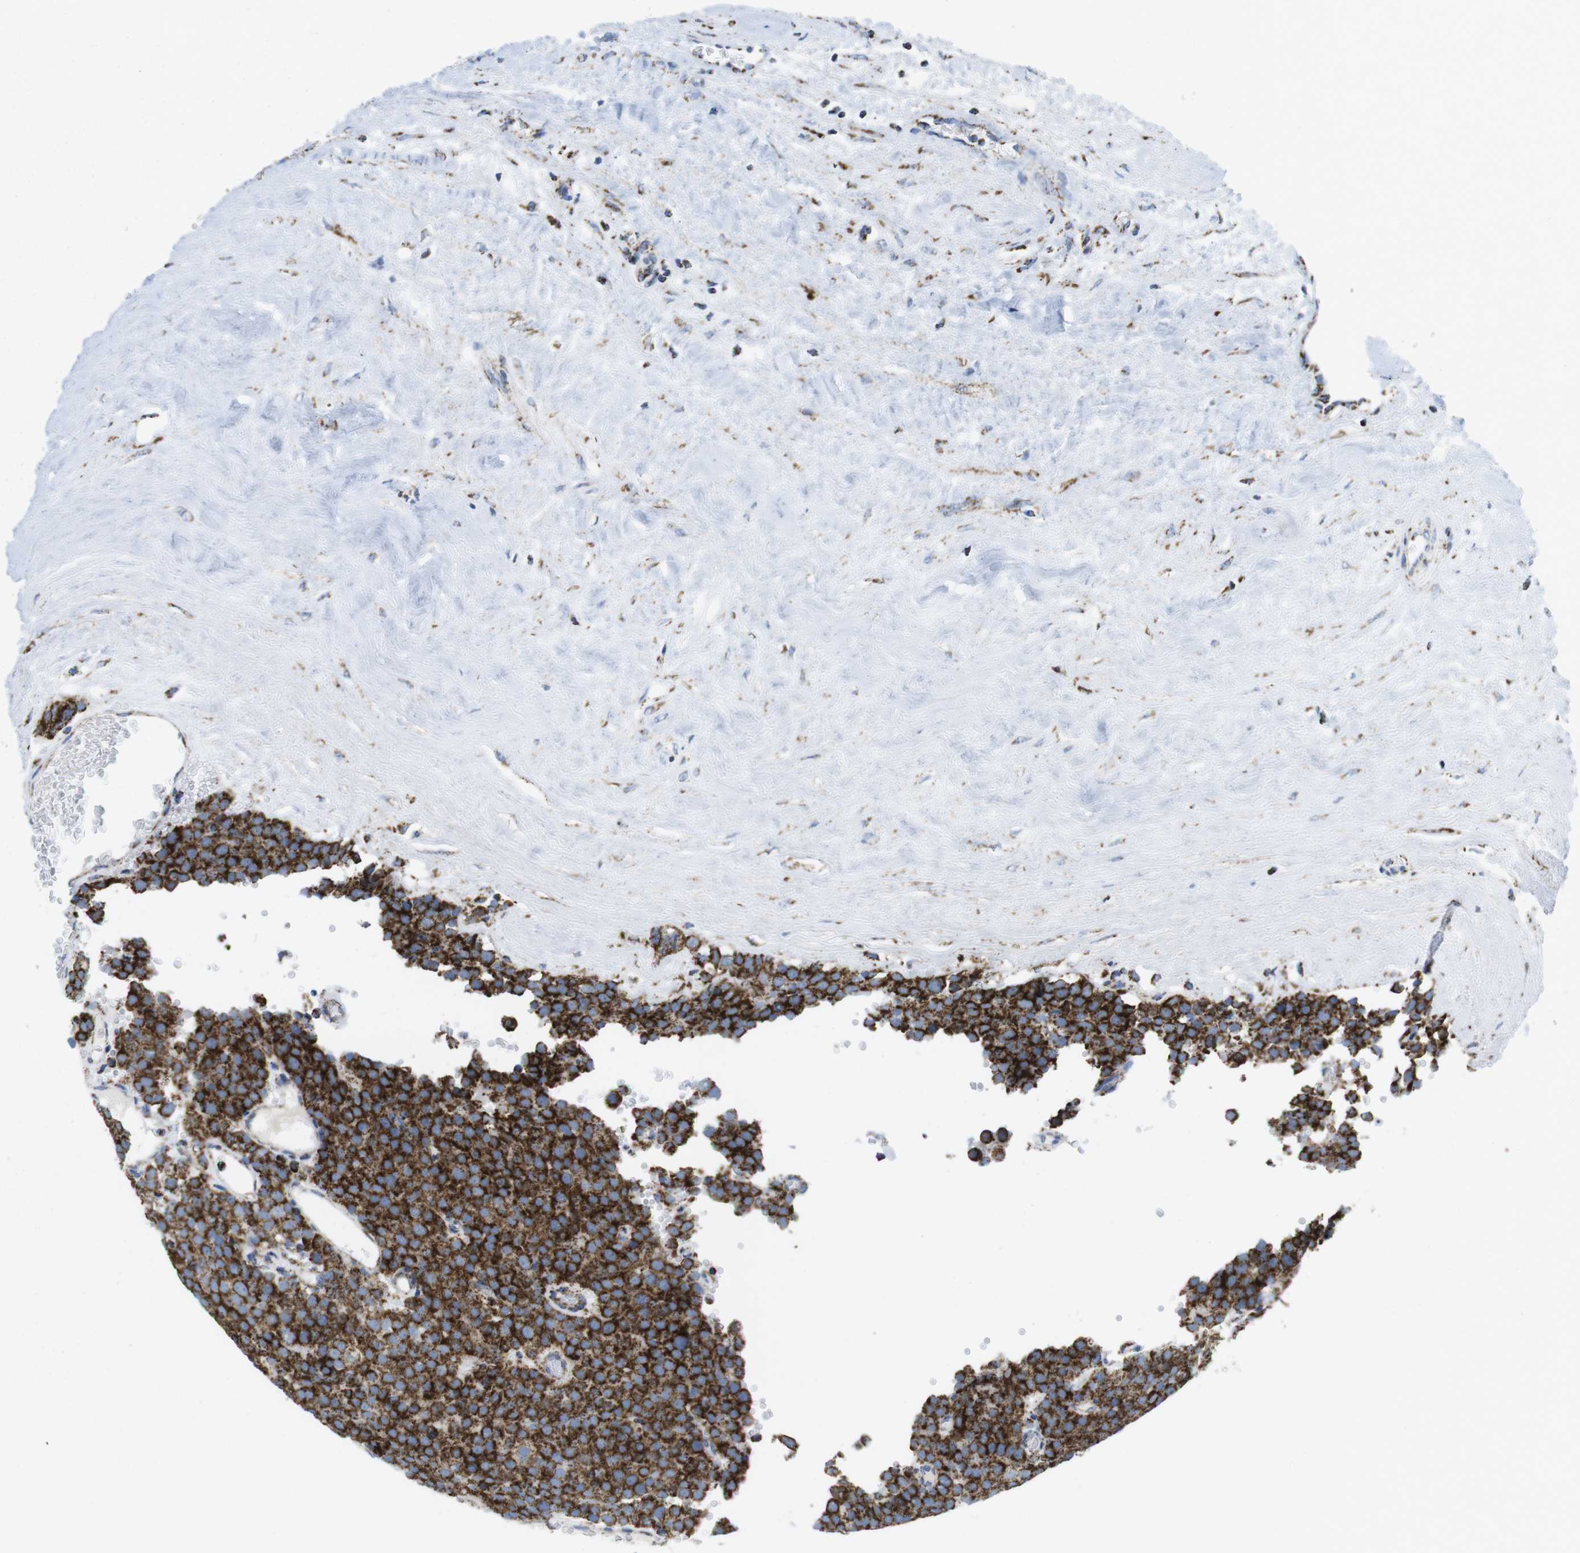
{"staining": {"intensity": "strong", "quantity": ">75%", "location": "cytoplasmic/membranous"}, "tissue": "testis cancer", "cell_type": "Tumor cells", "image_type": "cancer", "snomed": [{"axis": "morphology", "description": "Normal tissue, NOS"}, {"axis": "morphology", "description": "Seminoma, NOS"}, {"axis": "topography", "description": "Testis"}], "caption": "This is an image of immunohistochemistry (IHC) staining of testis cancer (seminoma), which shows strong staining in the cytoplasmic/membranous of tumor cells.", "gene": "ATP5PO", "patient": {"sex": "male", "age": 71}}